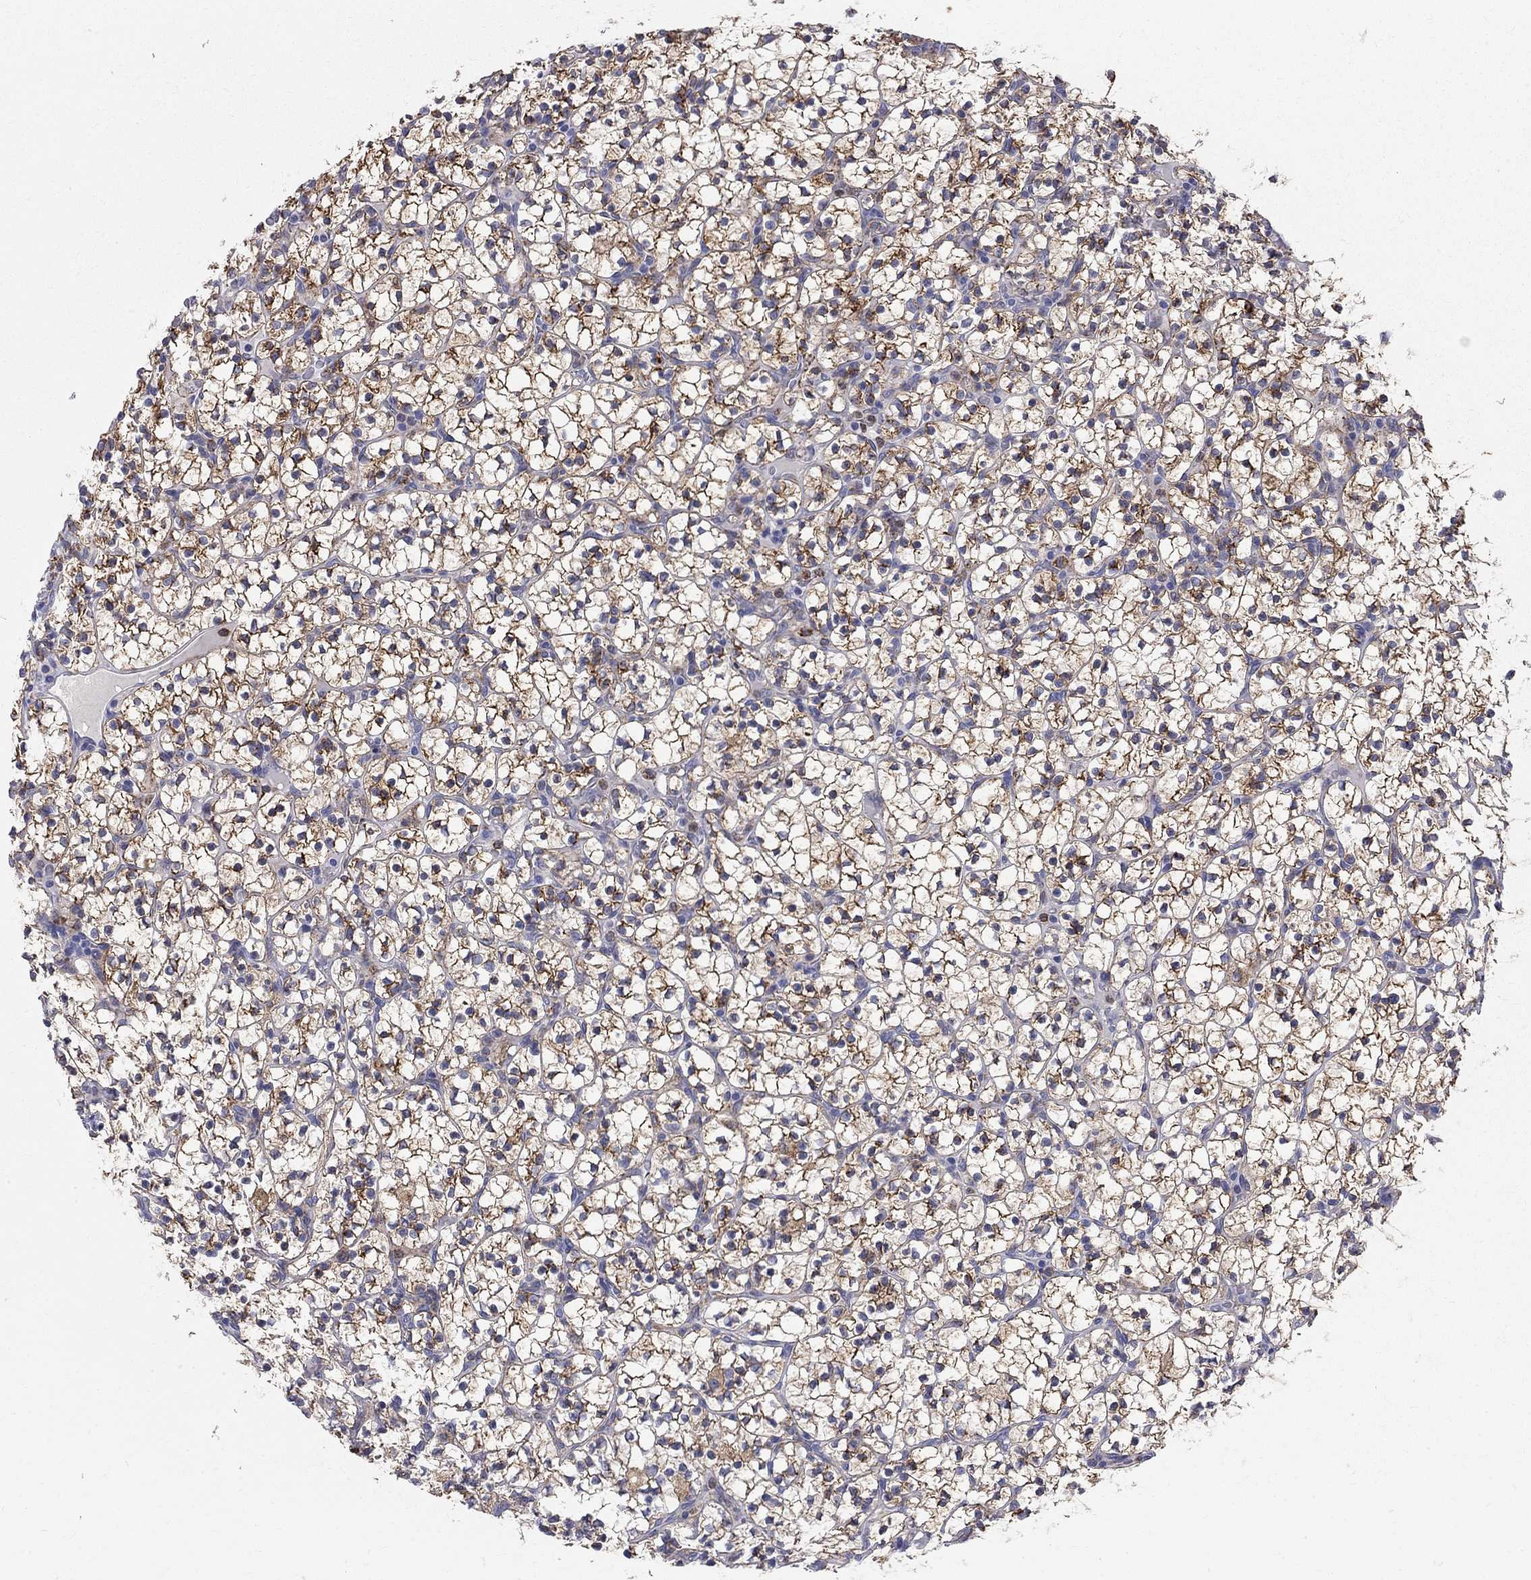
{"staining": {"intensity": "strong", "quantity": ">75%", "location": "cytoplasmic/membranous"}, "tissue": "renal cancer", "cell_type": "Tumor cells", "image_type": "cancer", "snomed": [{"axis": "morphology", "description": "Adenocarcinoma, NOS"}, {"axis": "topography", "description": "Kidney"}], "caption": "A photomicrograph of adenocarcinoma (renal) stained for a protein shows strong cytoplasmic/membranous brown staining in tumor cells.", "gene": "ACSL1", "patient": {"sex": "female", "age": 89}}